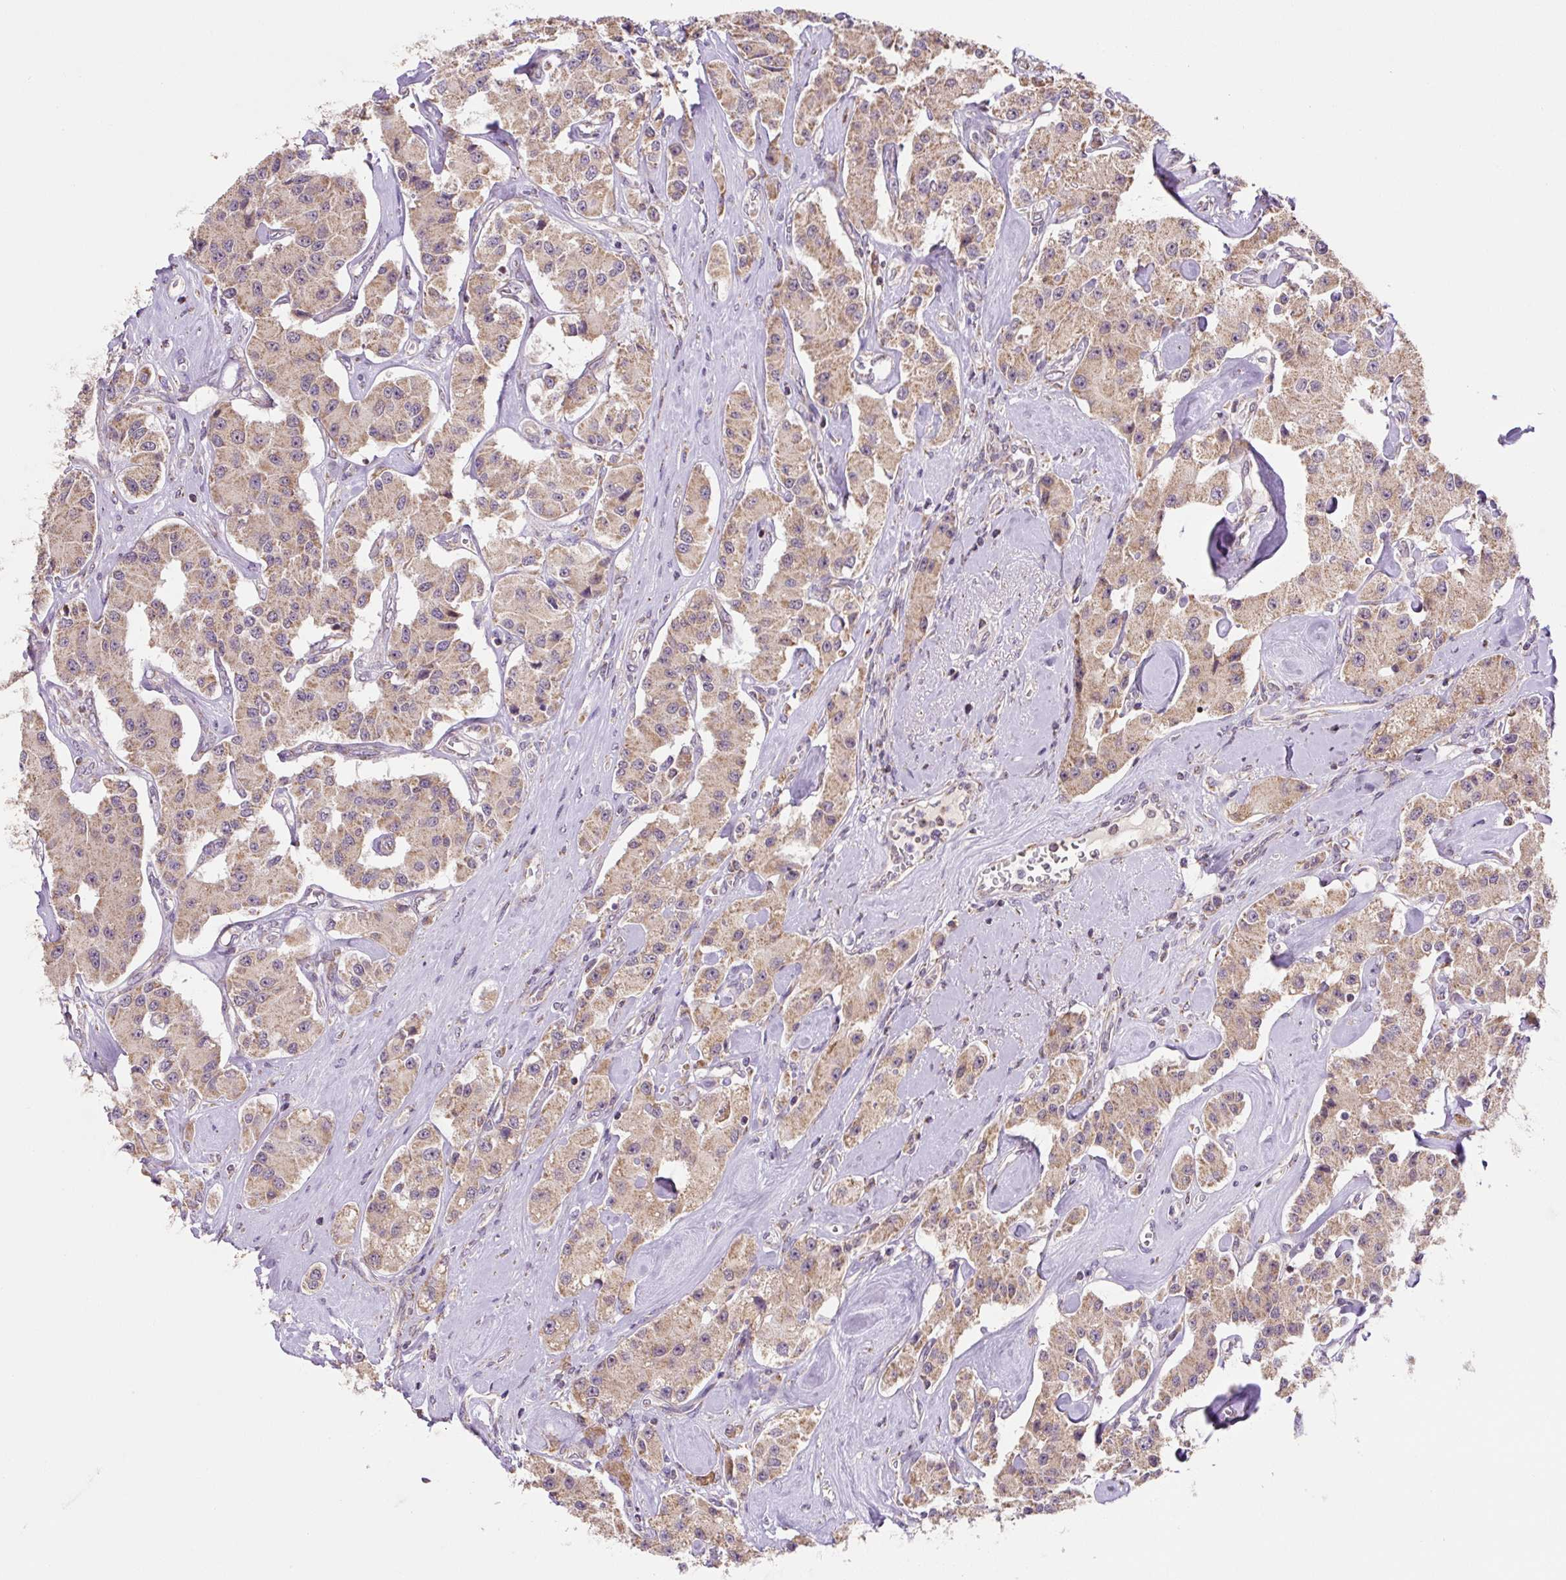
{"staining": {"intensity": "moderate", "quantity": ">75%", "location": "cytoplasmic/membranous"}, "tissue": "carcinoid", "cell_type": "Tumor cells", "image_type": "cancer", "snomed": [{"axis": "morphology", "description": "Carcinoid, malignant, NOS"}, {"axis": "topography", "description": "Pancreas"}], "caption": "Protein expression analysis of malignant carcinoid exhibits moderate cytoplasmic/membranous expression in approximately >75% of tumor cells.", "gene": "MFSD9", "patient": {"sex": "male", "age": 41}}